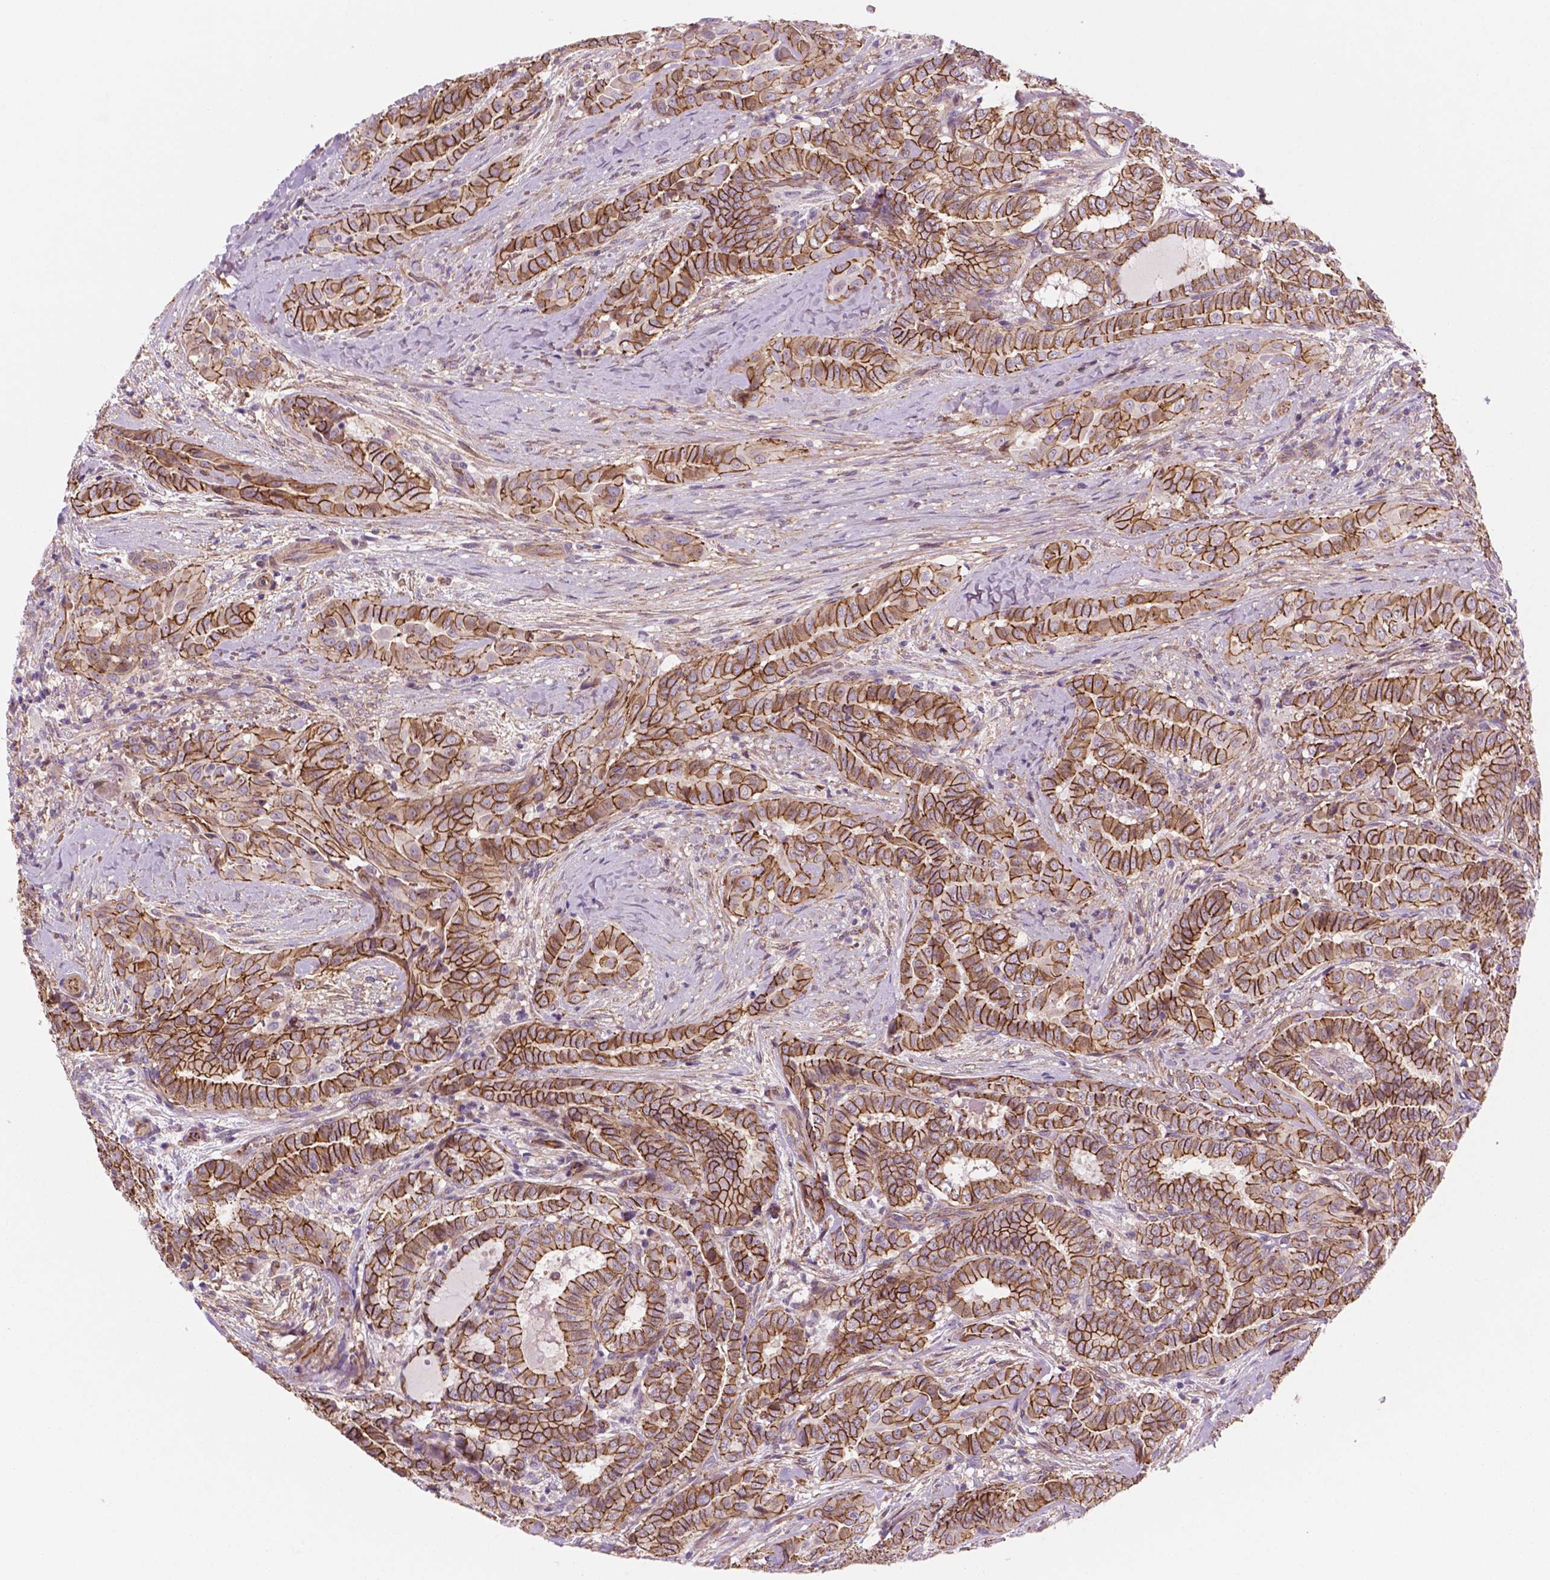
{"staining": {"intensity": "moderate", "quantity": ">75%", "location": "cytoplasmic/membranous"}, "tissue": "thyroid cancer", "cell_type": "Tumor cells", "image_type": "cancer", "snomed": [{"axis": "morphology", "description": "Papillary adenocarcinoma, NOS"}, {"axis": "morphology", "description": "Papillary adenoma metastatic"}, {"axis": "topography", "description": "Thyroid gland"}], "caption": "This photomicrograph displays immunohistochemistry staining of thyroid cancer (papillary adenoma metastatic), with medium moderate cytoplasmic/membranous positivity in approximately >75% of tumor cells.", "gene": "RND3", "patient": {"sex": "female", "age": 50}}